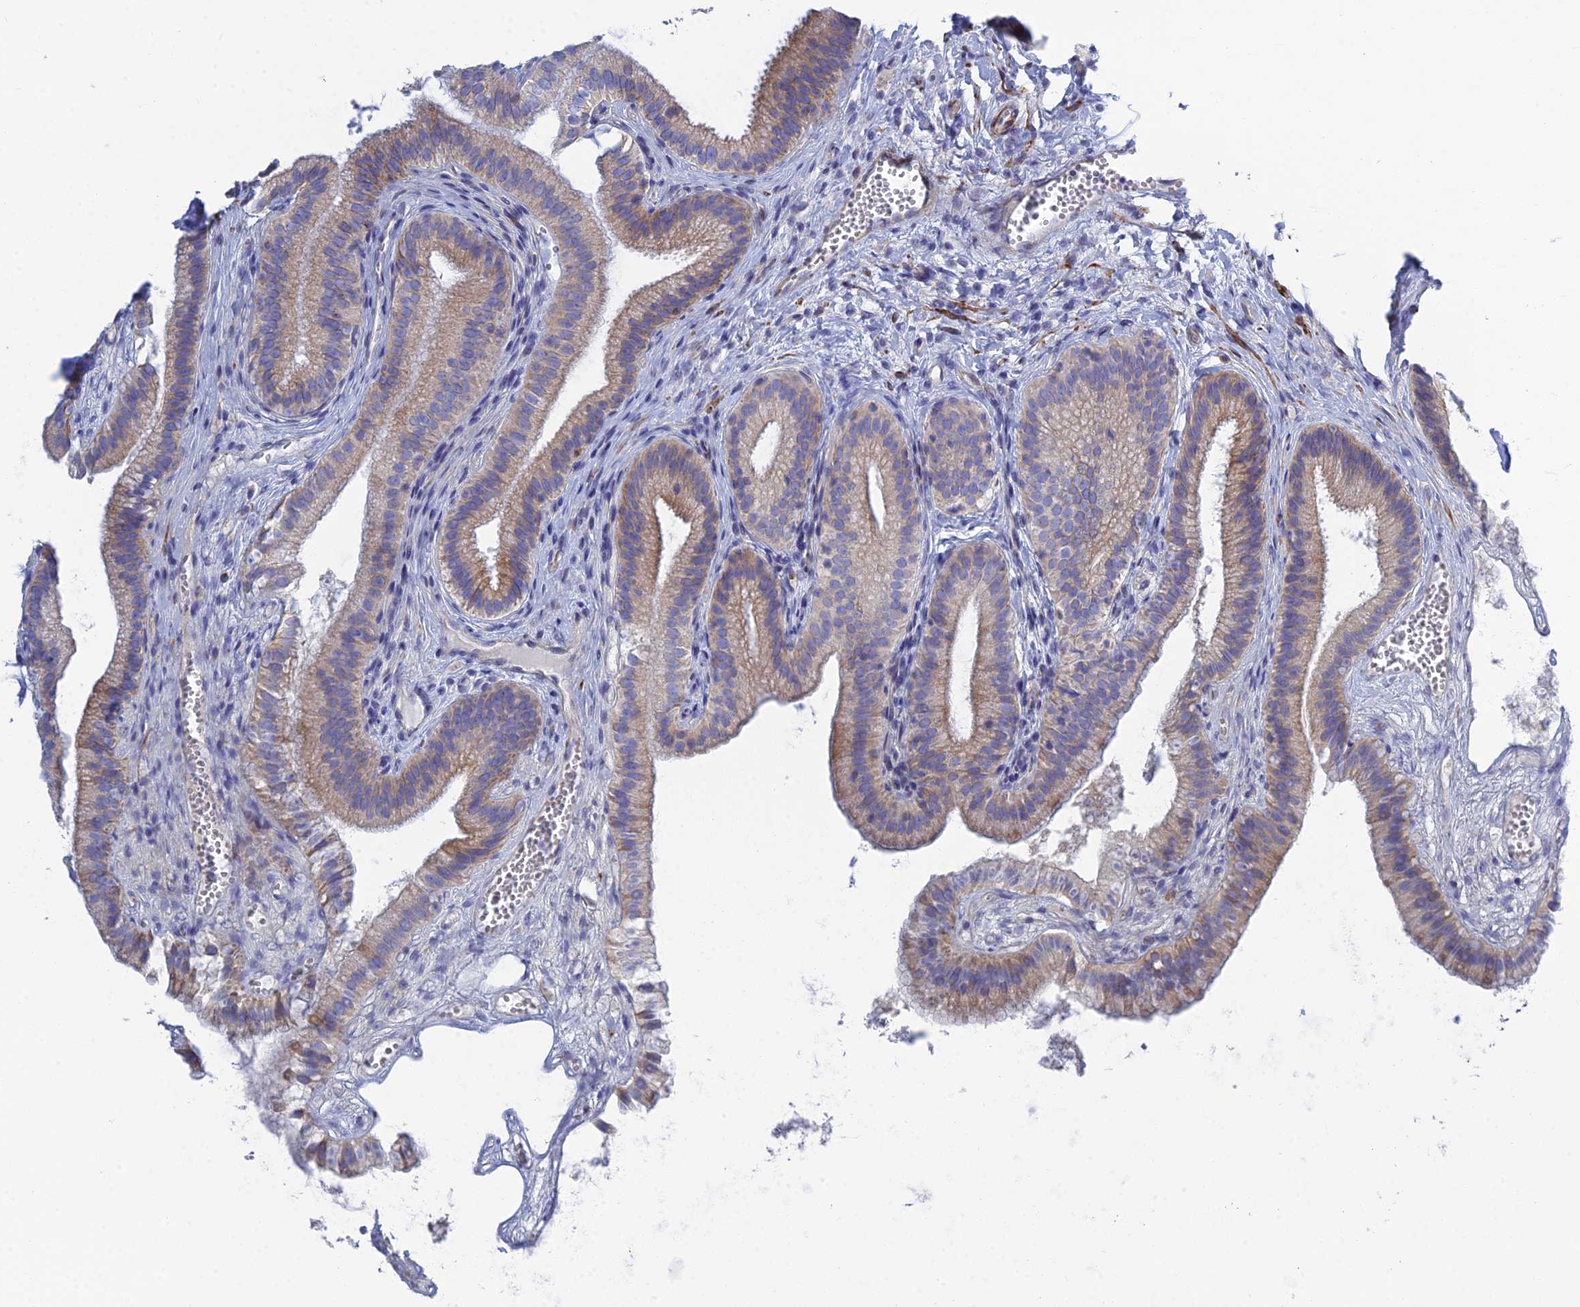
{"staining": {"intensity": "moderate", "quantity": "25%-75%", "location": "cytoplasmic/membranous"}, "tissue": "gallbladder", "cell_type": "Glandular cells", "image_type": "normal", "snomed": [{"axis": "morphology", "description": "Normal tissue, NOS"}, {"axis": "topography", "description": "Gallbladder"}], "caption": "This micrograph demonstrates unremarkable gallbladder stained with IHC to label a protein in brown. The cytoplasmic/membranous of glandular cells show moderate positivity for the protein. Nuclei are counter-stained blue.", "gene": "PCDHA8", "patient": {"sex": "female", "age": 54}}